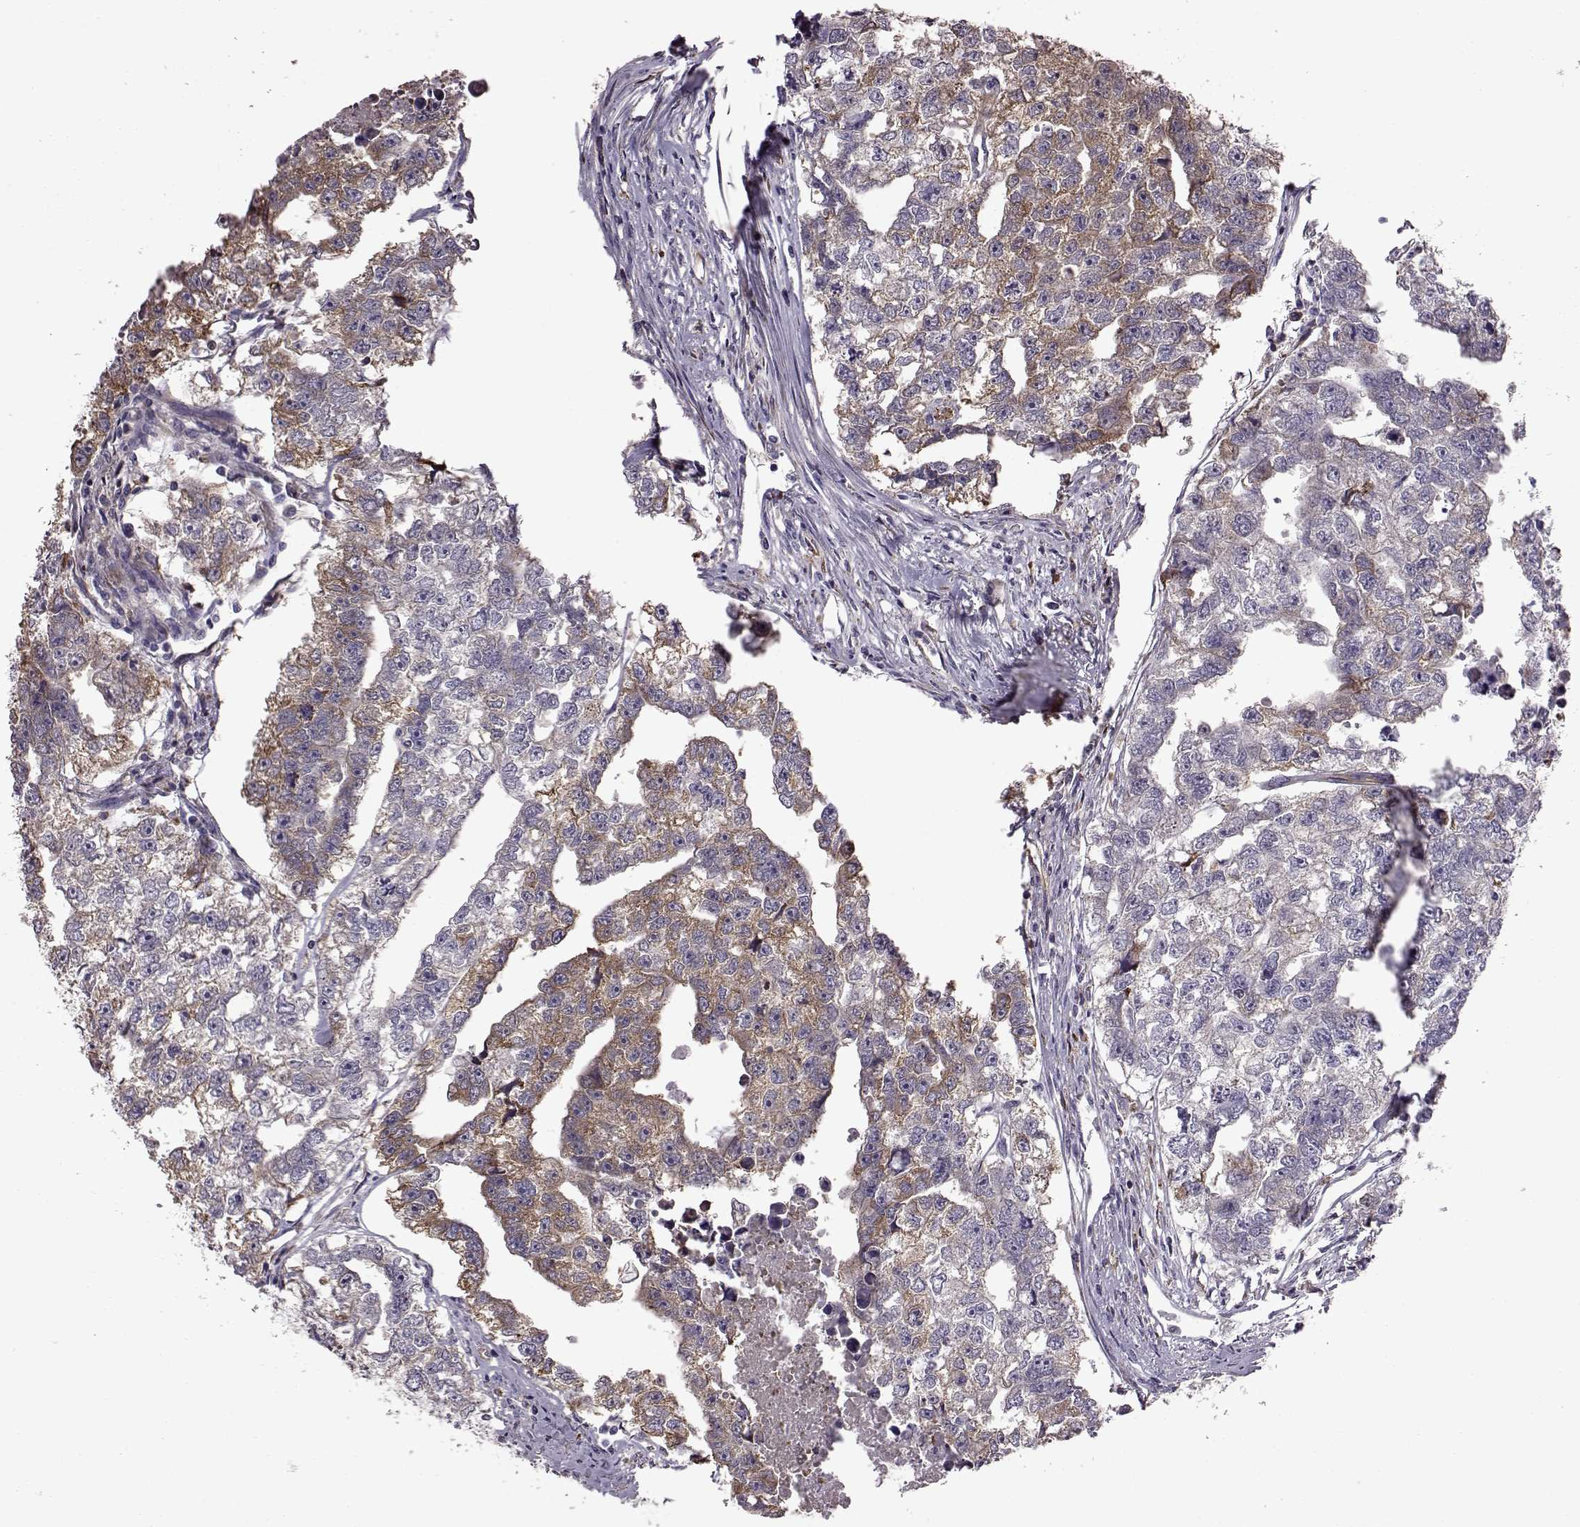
{"staining": {"intensity": "moderate", "quantity": "<25%", "location": "cytoplasmic/membranous"}, "tissue": "testis cancer", "cell_type": "Tumor cells", "image_type": "cancer", "snomed": [{"axis": "morphology", "description": "Carcinoma, Embryonal, NOS"}, {"axis": "morphology", "description": "Teratoma, malignant, NOS"}, {"axis": "topography", "description": "Testis"}], "caption": "Tumor cells display low levels of moderate cytoplasmic/membranous expression in approximately <25% of cells in human embryonal carcinoma (testis). Immunohistochemistry stains the protein in brown and the nuclei are stained blue.", "gene": "ADGRG2", "patient": {"sex": "male", "age": 44}}